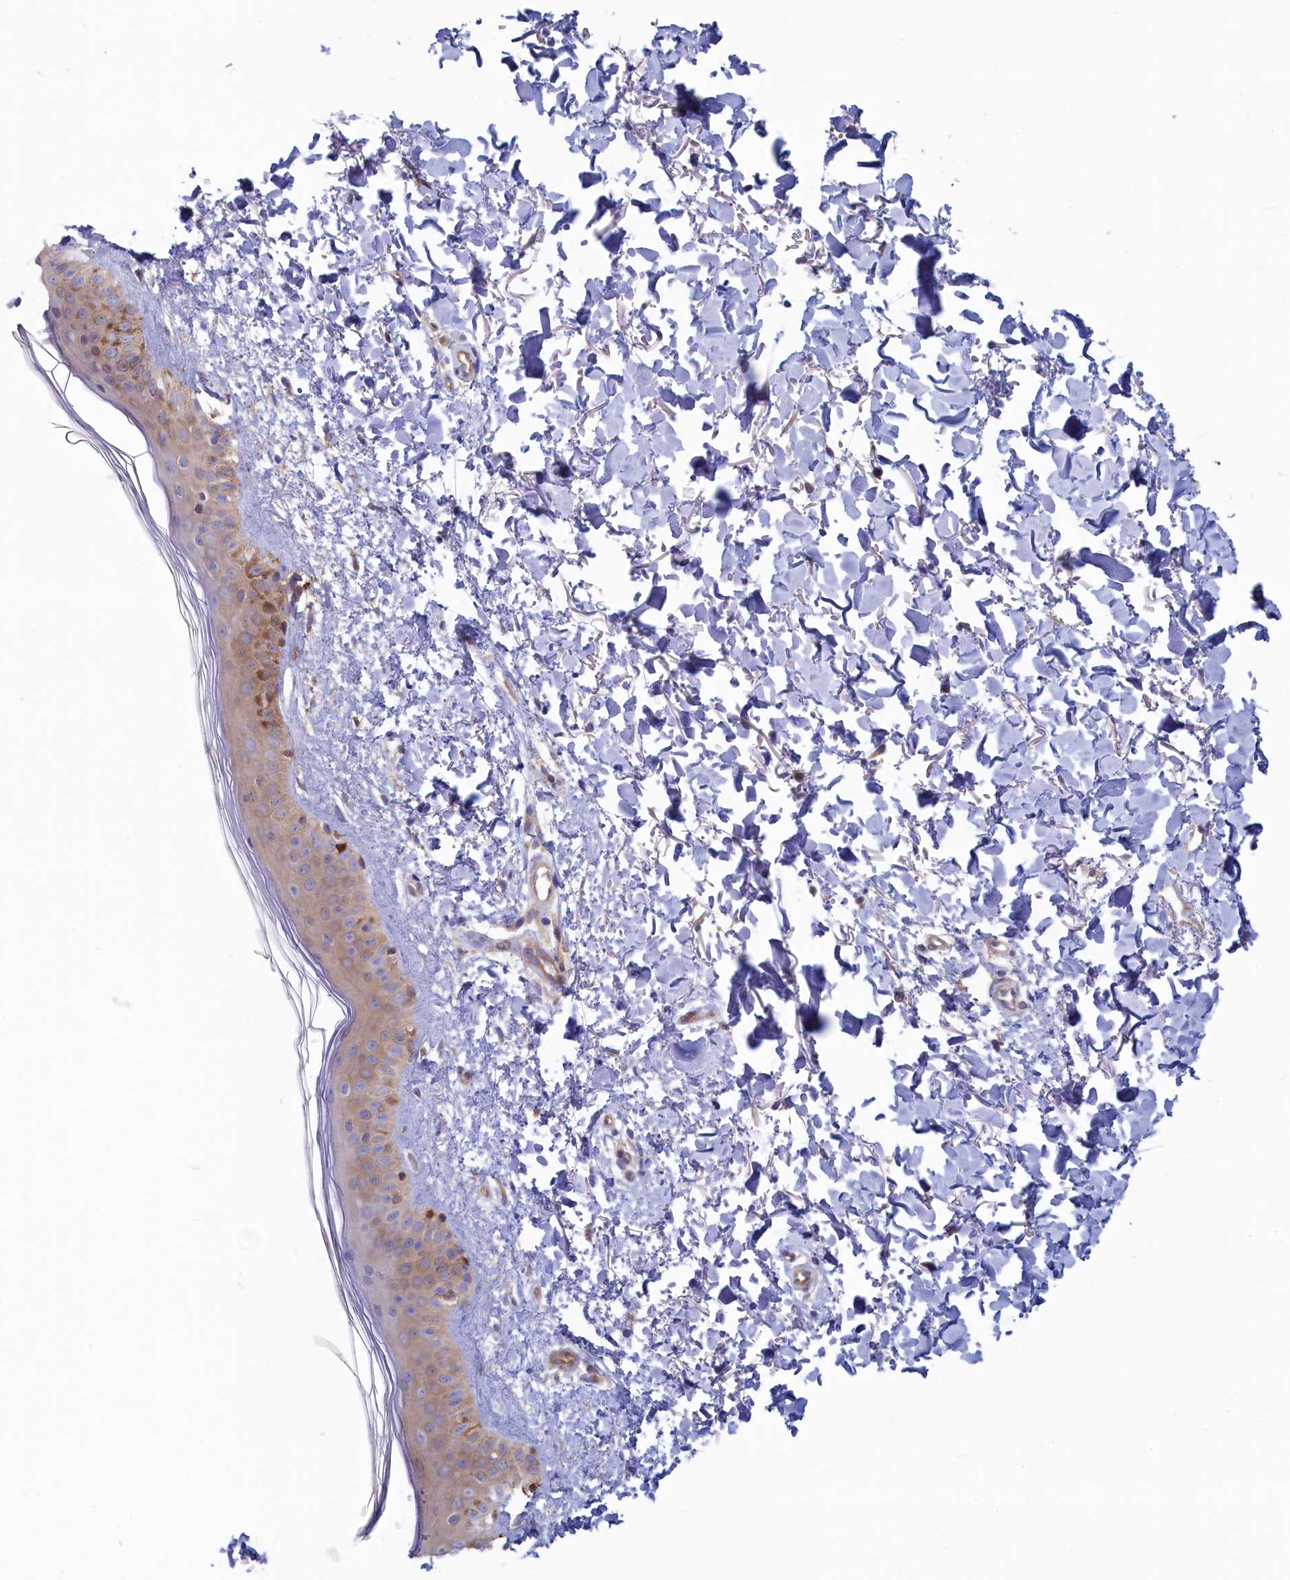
{"staining": {"intensity": "weak", "quantity": "25%-75%", "location": "cytoplasmic/membranous"}, "tissue": "skin", "cell_type": "Fibroblasts", "image_type": "normal", "snomed": [{"axis": "morphology", "description": "Normal tissue, NOS"}, {"axis": "topography", "description": "Skin"}], "caption": "Human skin stained for a protein (brown) reveals weak cytoplasmic/membranous positive staining in about 25%-75% of fibroblasts.", "gene": "SYNDIG1L", "patient": {"sex": "female", "age": 58}}